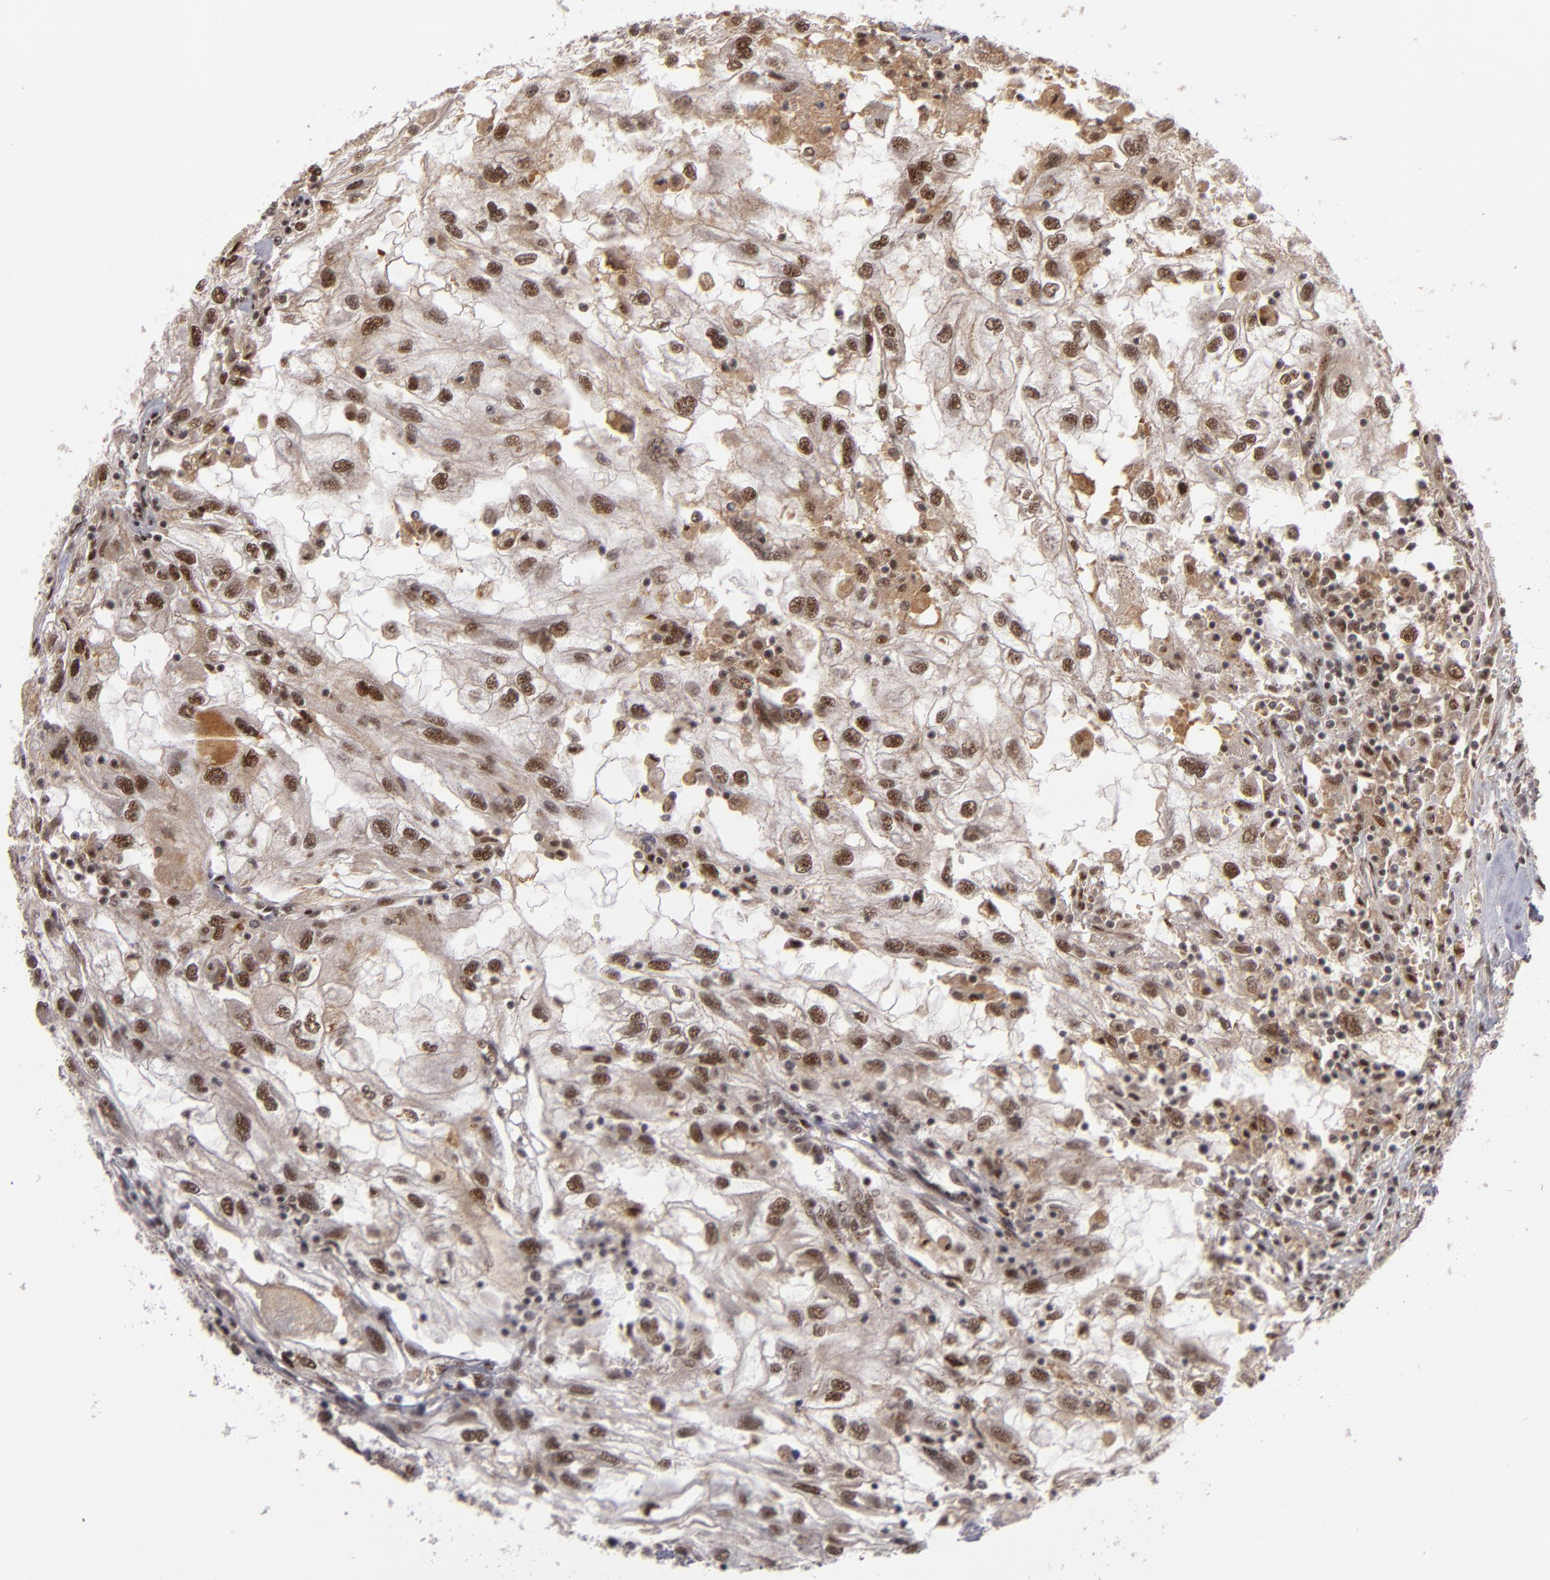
{"staining": {"intensity": "strong", "quantity": ">75%", "location": "nuclear"}, "tissue": "renal cancer", "cell_type": "Tumor cells", "image_type": "cancer", "snomed": [{"axis": "morphology", "description": "Normal tissue, NOS"}, {"axis": "morphology", "description": "Adenocarcinoma, NOS"}, {"axis": "topography", "description": "Kidney"}], "caption": "Immunohistochemistry (DAB (3,3'-diaminobenzidine)) staining of human renal adenocarcinoma demonstrates strong nuclear protein expression in about >75% of tumor cells. Ihc stains the protein of interest in brown and the nuclei are stained blue.", "gene": "ZNF234", "patient": {"sex": "male", "age": 71}}